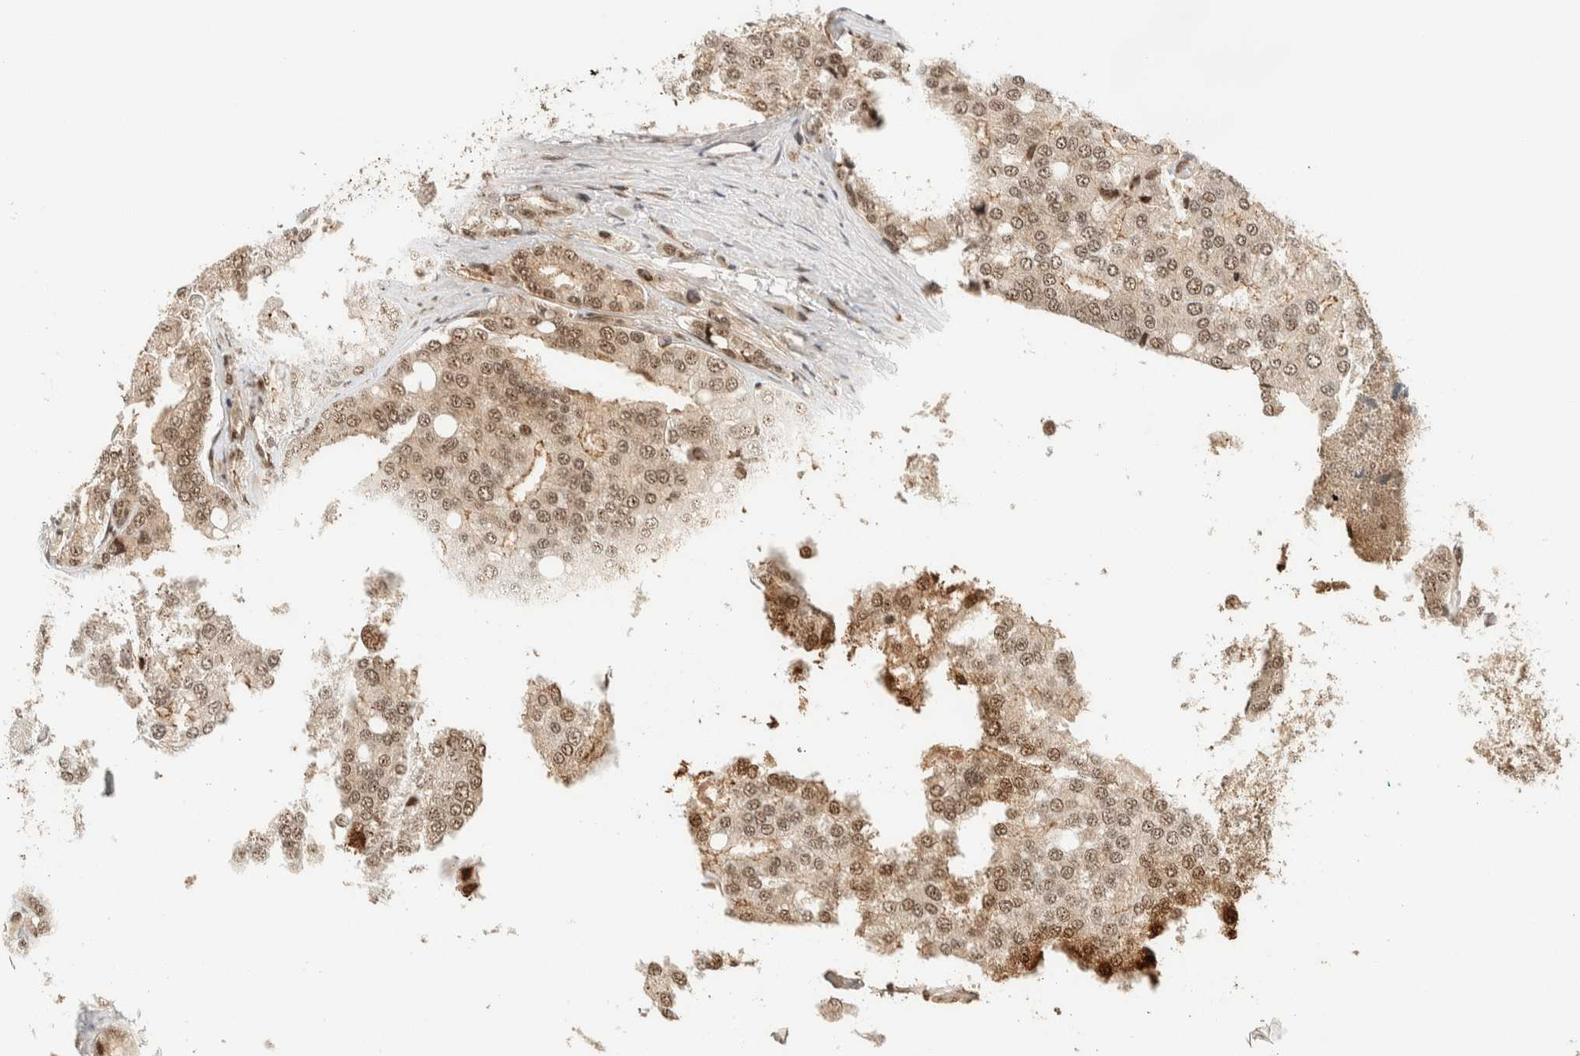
{"staining": {"intensity": "weak", "quantity": ">75%", "location": "nuclear"}, "tissue": "prostate cancer", "cell_type": "Tumor cells", "image_type": "cancer", "snomed": [{"axis": "morphology", "description": "Adenocarcinoma, High grade"}, {"axis": "topography", "description": "Prostate"}], "caption": "A brown stain labels weak nuclear expression of a protein in prostate cancer (adenocarcinoma (high-grade)) tumor cells. Using DAB (3,3'-diaminobenzidine) (brown) and hematoxylin (blue) stains, captured at high magnification using brightfield microscopy.", "gene": "SIK1", "patient": {"sex": "male", "age": 50}}